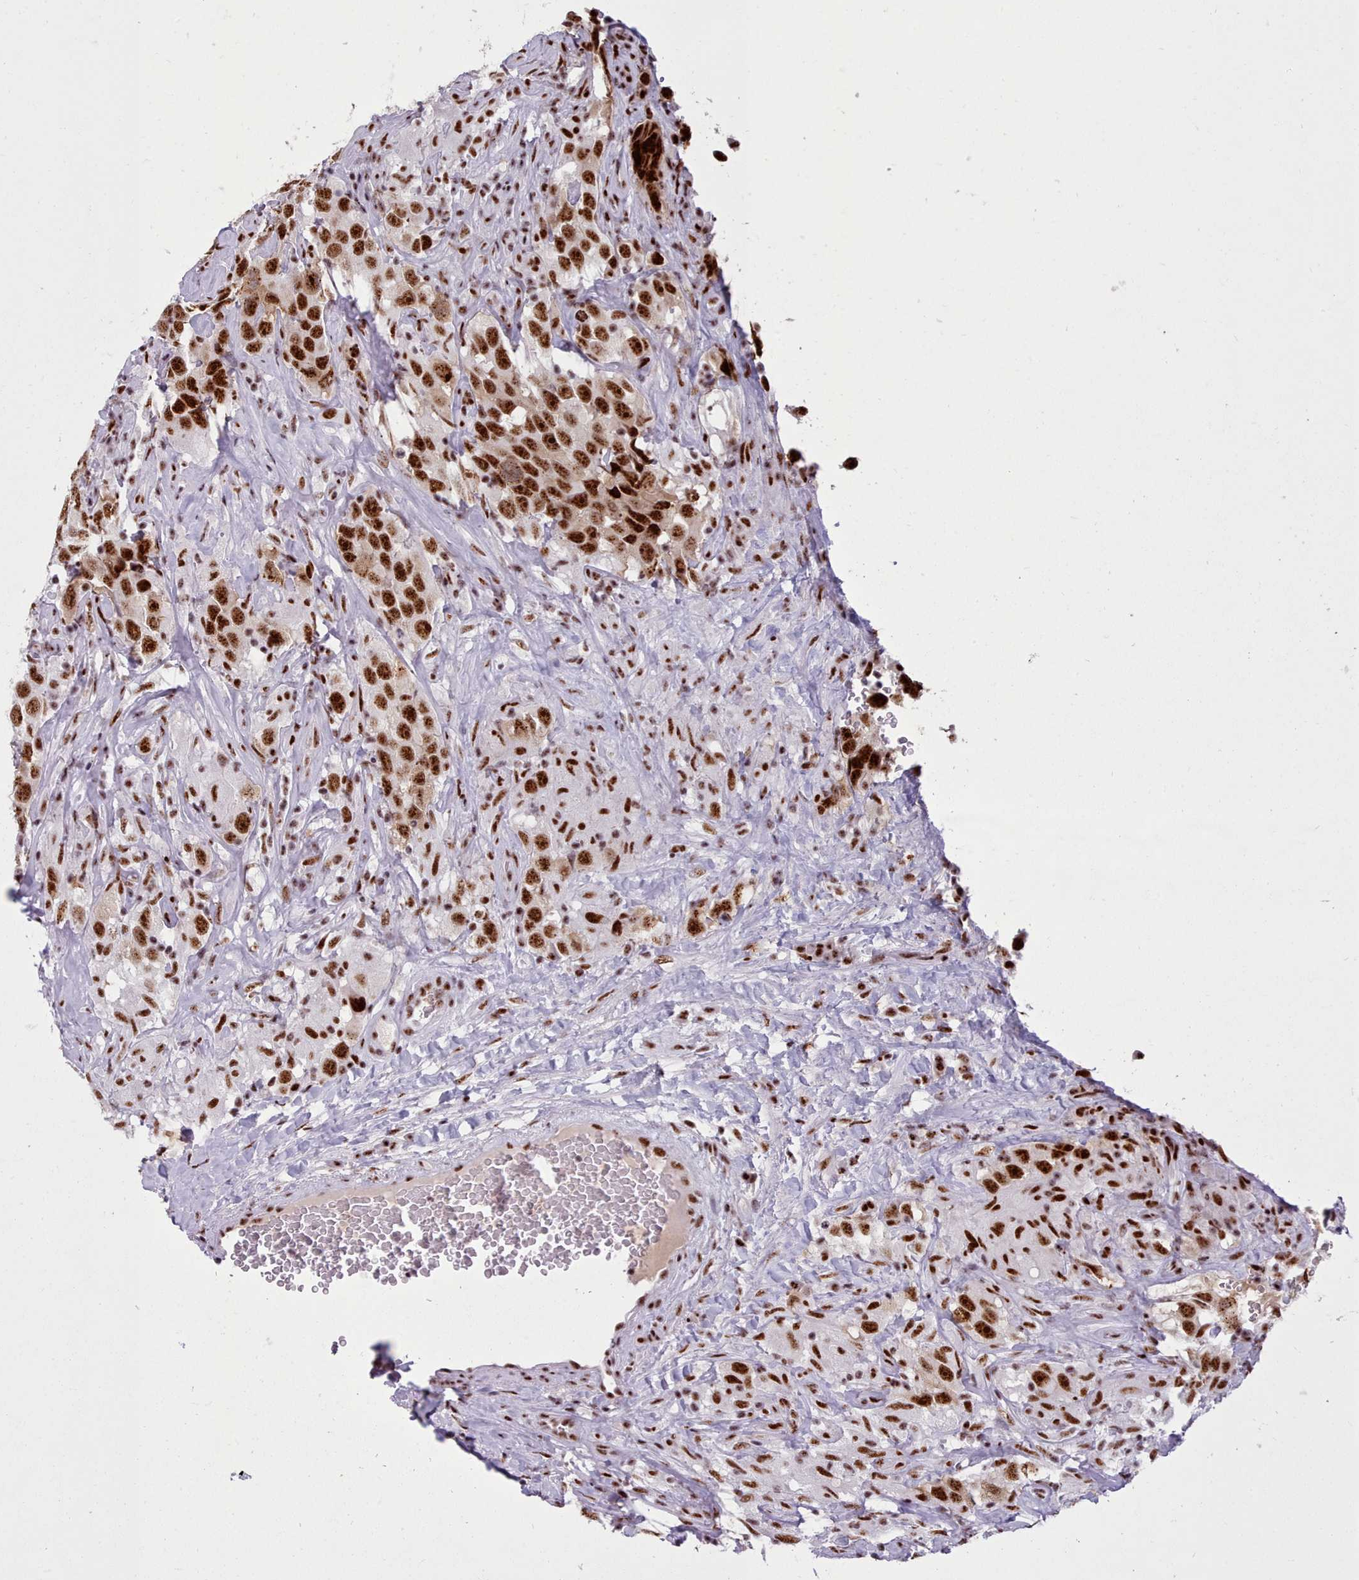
{"staining": {"intensity": "strong", "quantity": ">75%", "location": "nuclear"}, "tissue": "testis cancer", "cell_type": "Tumor cells", "image_type": "cancer", "snomed": [{"axis": "morphology", "description": "Seminoma, NOS"}, {"axis": "topography", "description": "Testis"}], "caption": "Protein positivity by immunohistochemistry displays strong nuclear staining in about >75% of tumor cells in seminoma (testis).", "gene": "TMEM35B", "patient": {"sex": "male", "age": 49}}